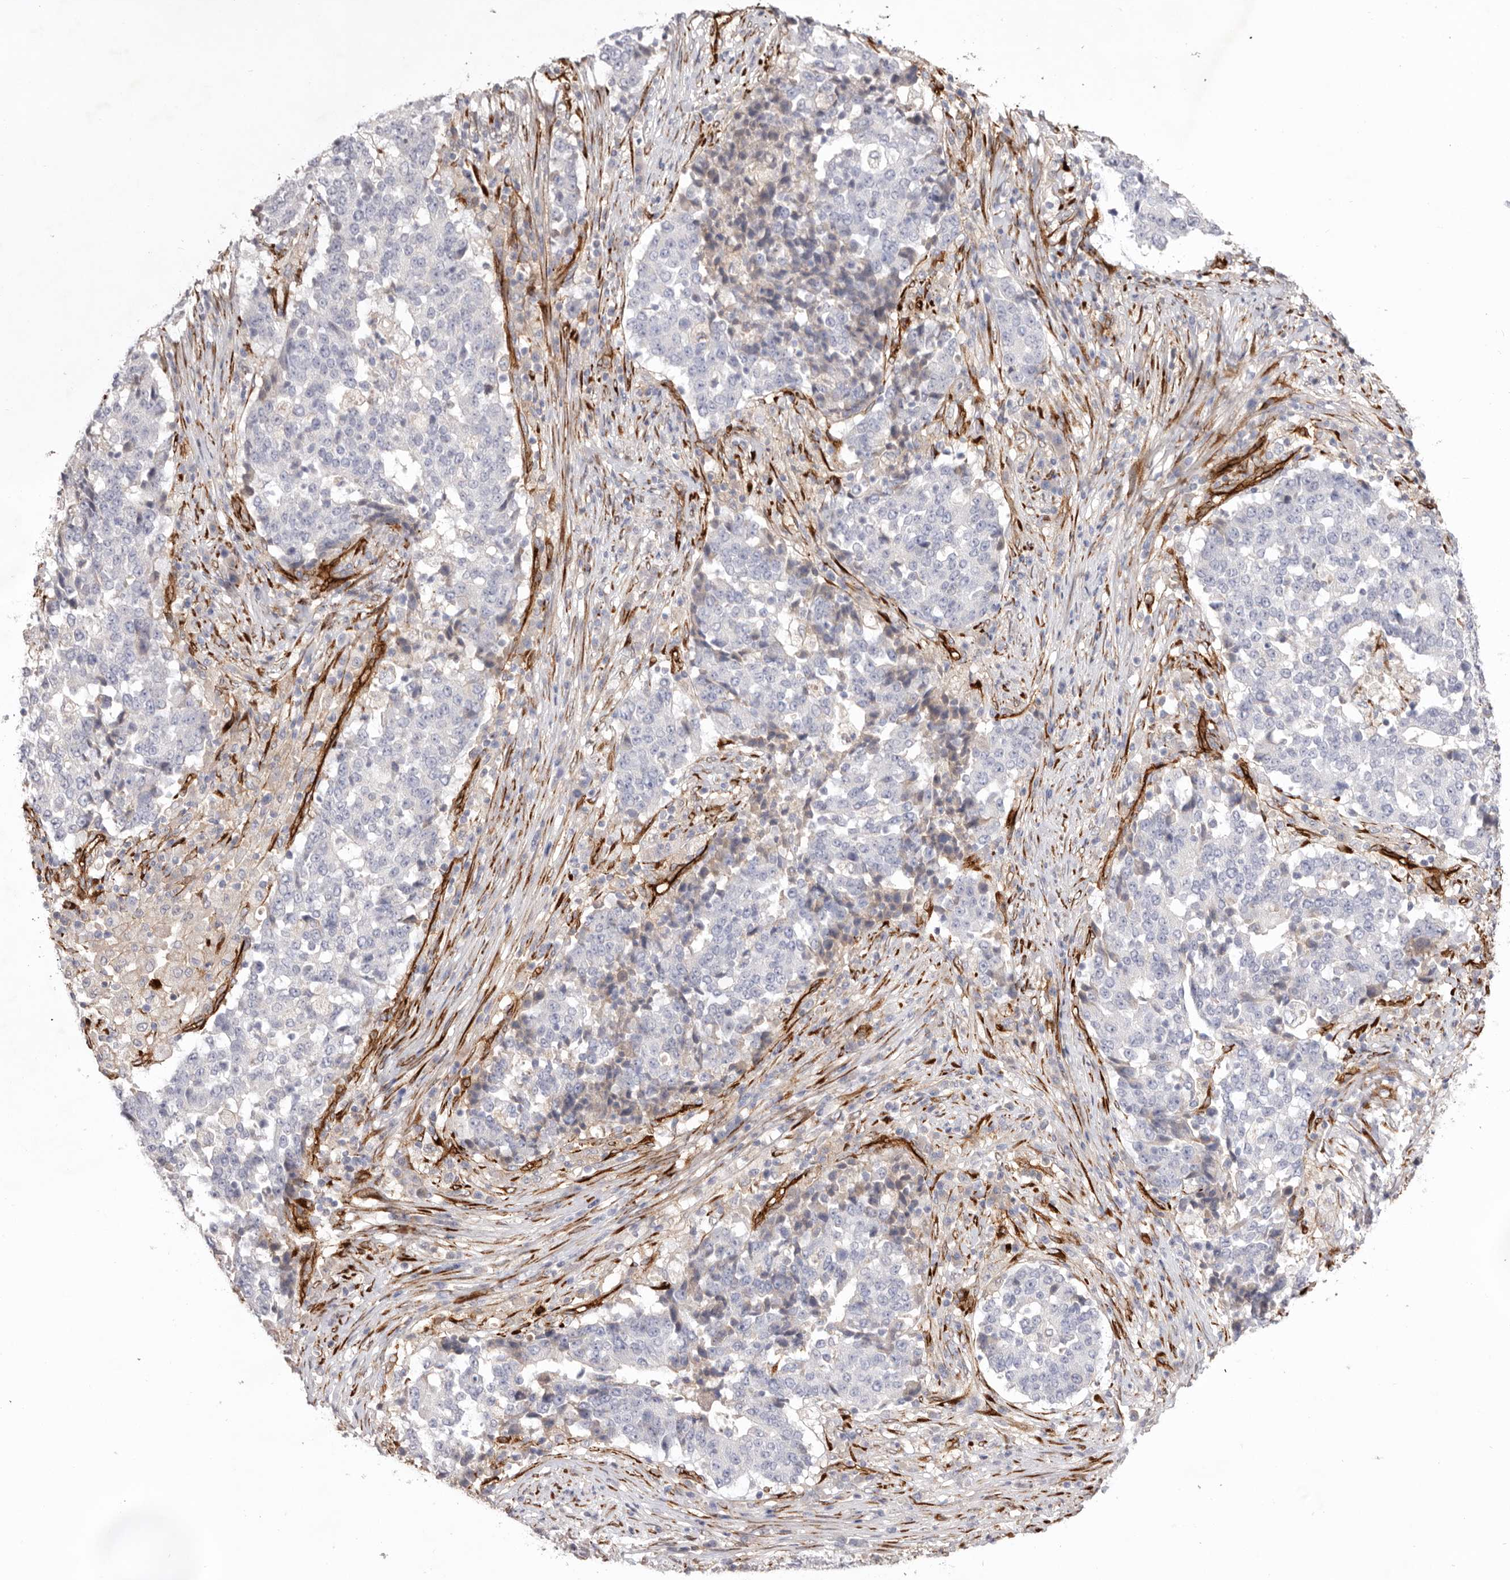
{"staining": {"intensity": "negative", "quantity": "none", "location": "none"}, "tissue": "stomach cancer", "cell_type": "Tumor cells", "image_type": "cancer", "snomed": [{"axis": "morphology", "description": "Adenocarcinoma, NOS"}, {"axis": "topography", "description": "Stomach"}], "caption": "Stomach adenocarcinoma stained for a protein using IHC reveals no staining tumor cells.", "gene": "LRRC66", "patient": {"sex": "male", "age": 59}}